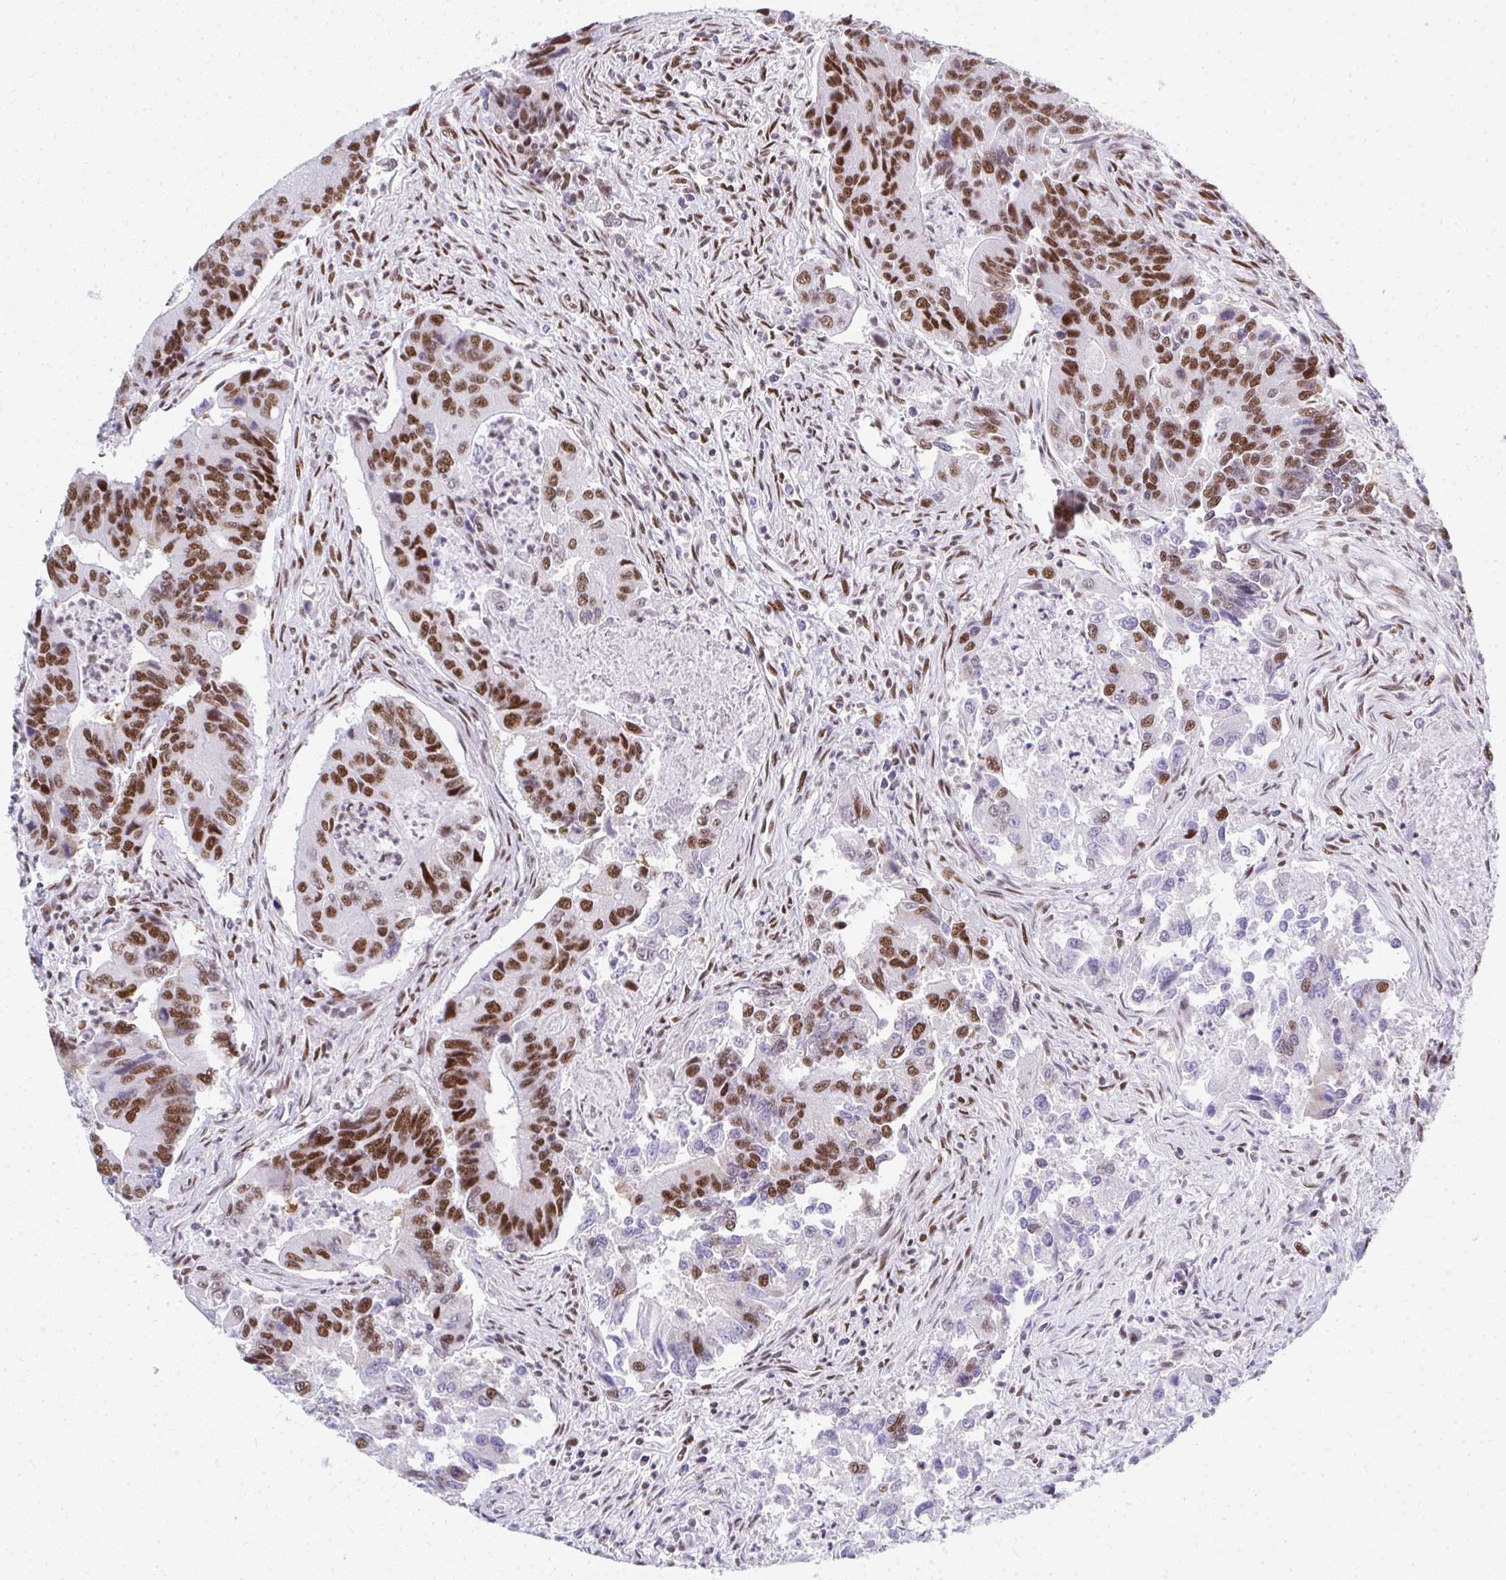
{"staining": {"intensity": "strong", "quantity": "25%-75%", "location": "nuclear"}, "tissue": "colorectal cancer", "cell_type": "Tumor cells", "image_type": "cancer", "snomed": [{"axis": "morphology", "description": "Adenocarcinoma, NOS"}, {"axis": "topography", "description": "Colon"}], "caption": "Strong nuclear protein expression is appreciated in about 25%-75% of tumor cells in colorectal adenocarcinoma.", "gene": "CREBBP", "patient": {"sex": "female", "age": 67}}